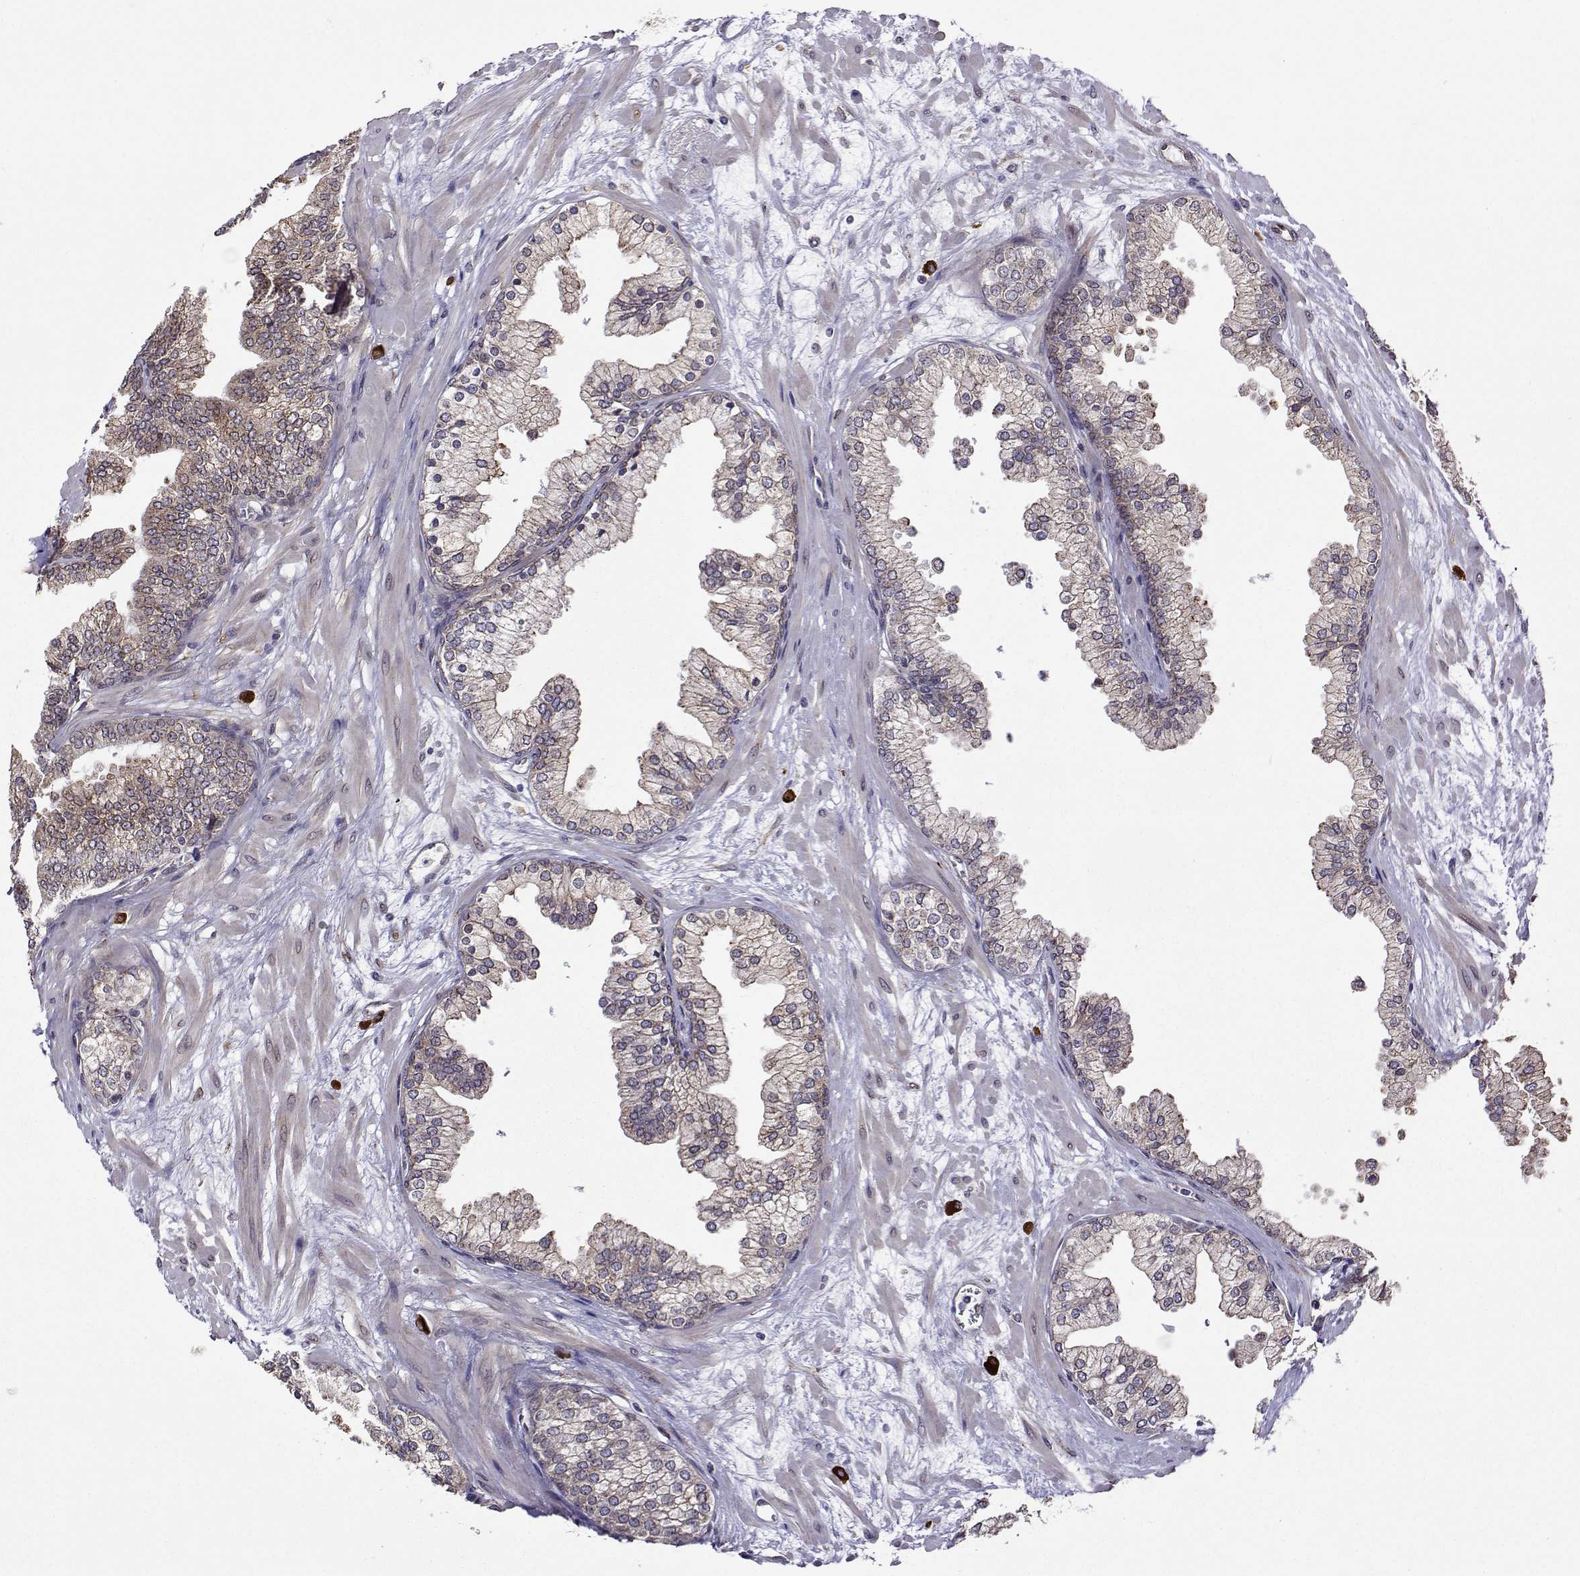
{"staining": {"intensity": "negative", "quantity": "none", "location": "none"}, "tissue": "prostate", "cell_type": "Glandular cells", "image_type": "normal", "snomed": [{"axis": "morphology", "description": "Normal tissue, NOS"}, {"axis": "topography", "description": "Prostate"}, {"axis": "topography", "description": "Peripheral nerve tissue"}], "caption": "IHC of benign human prostate demonstrates no positivity in glandular cells. The staining is performed using DAB (3,3'-diaminobenzidine) brown chromogen with nuclei counter-stained in using hematoxylin.", "gene": "PGRMC2", "patient": {"sex": "male", "age": 61}}